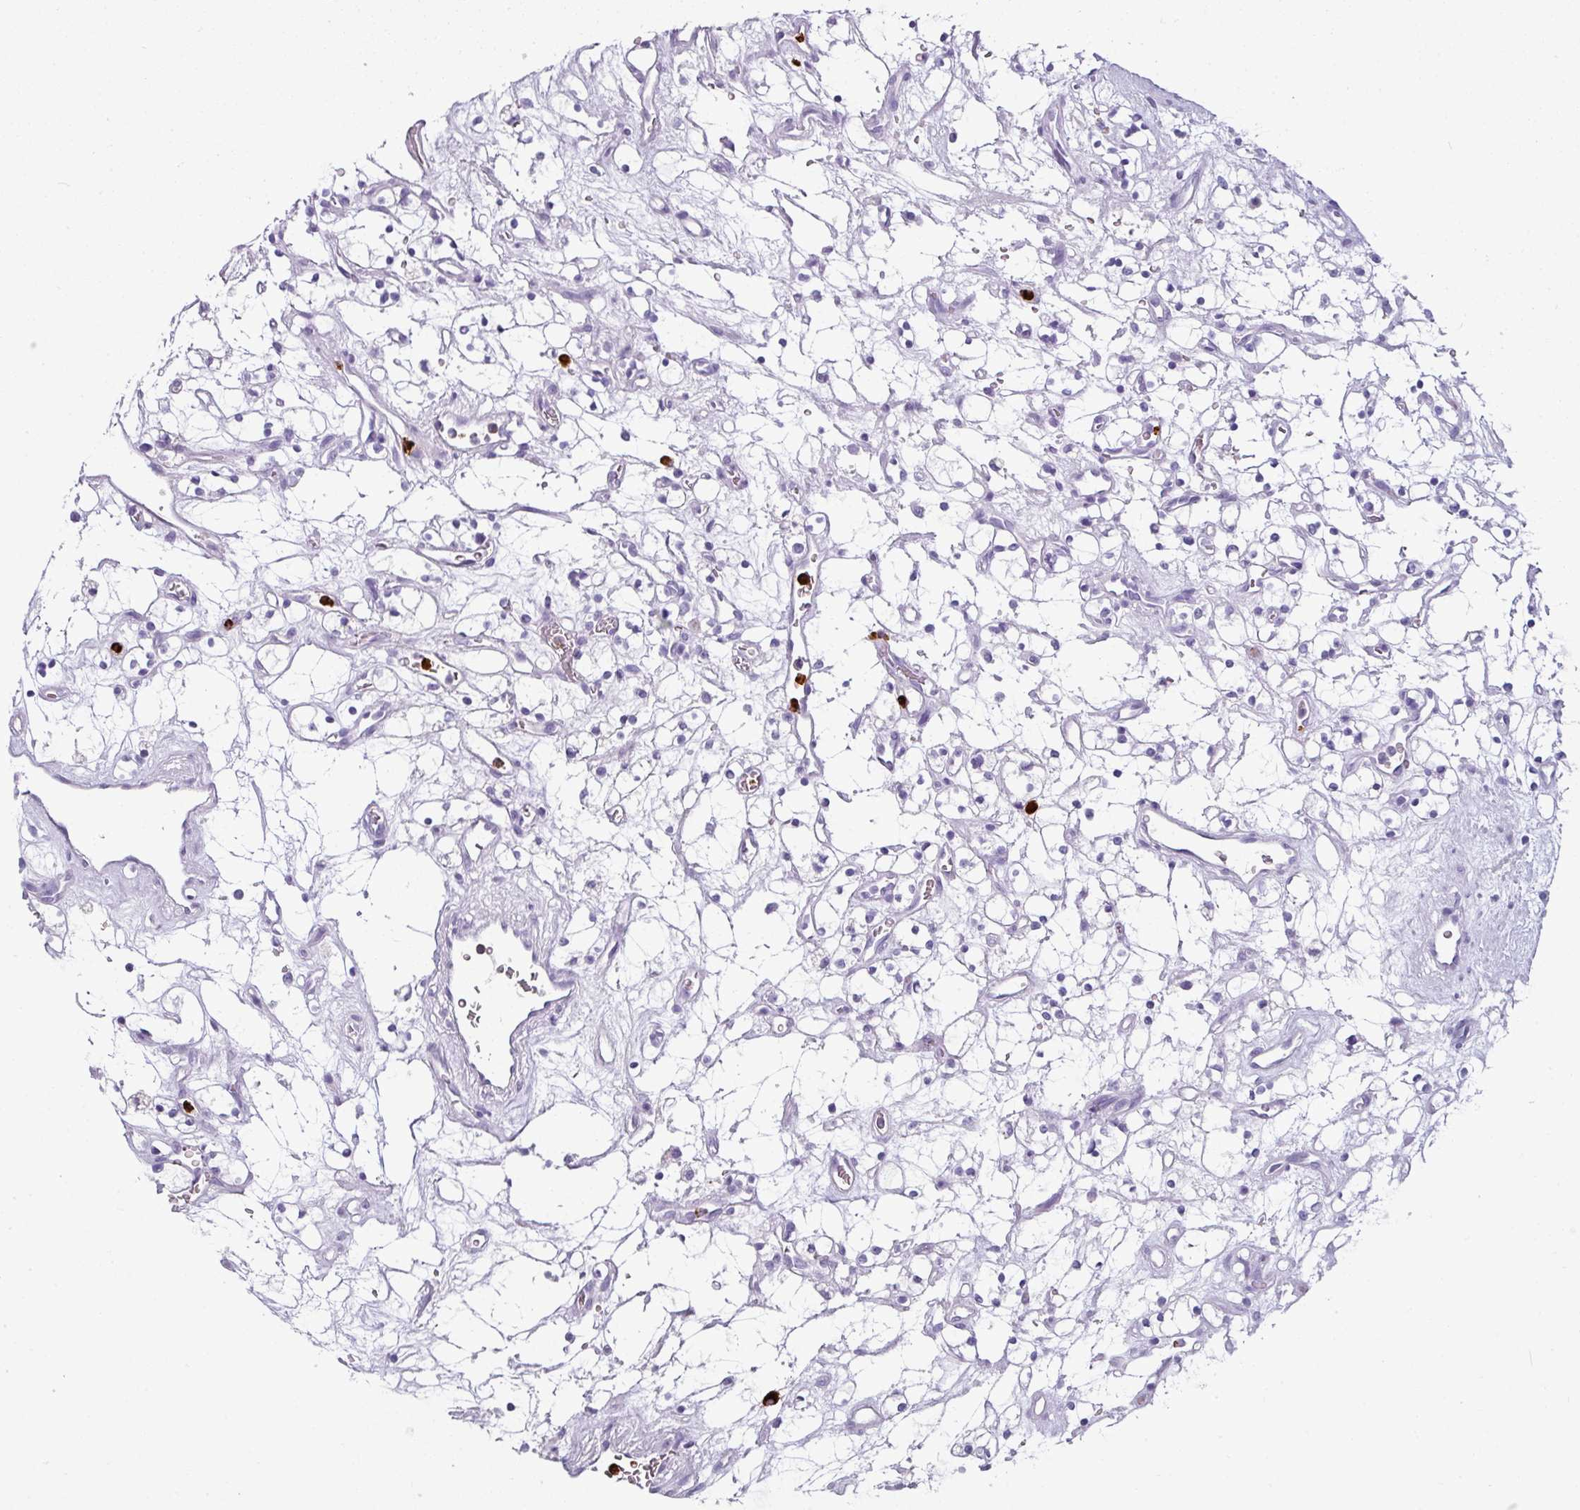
{"staining": {"intensity": "negative", "quantity": "none", "location": "none"}, "tissue": "renal cancer", "cell_type": "Tumor cells", "image_type": "cancer", "snomed": [{"axis": "morphology", "description": "Adenocarcinoma, NOS"}, {"axis": "topography", "description": "Kidney"}], "caption": "Human adenocarcinoma (renal) stained for a protein using IHC demonstrates no expression in tumor cells.", "gene": "CTSG", "patient": {"sex": "female", "age": 69}}